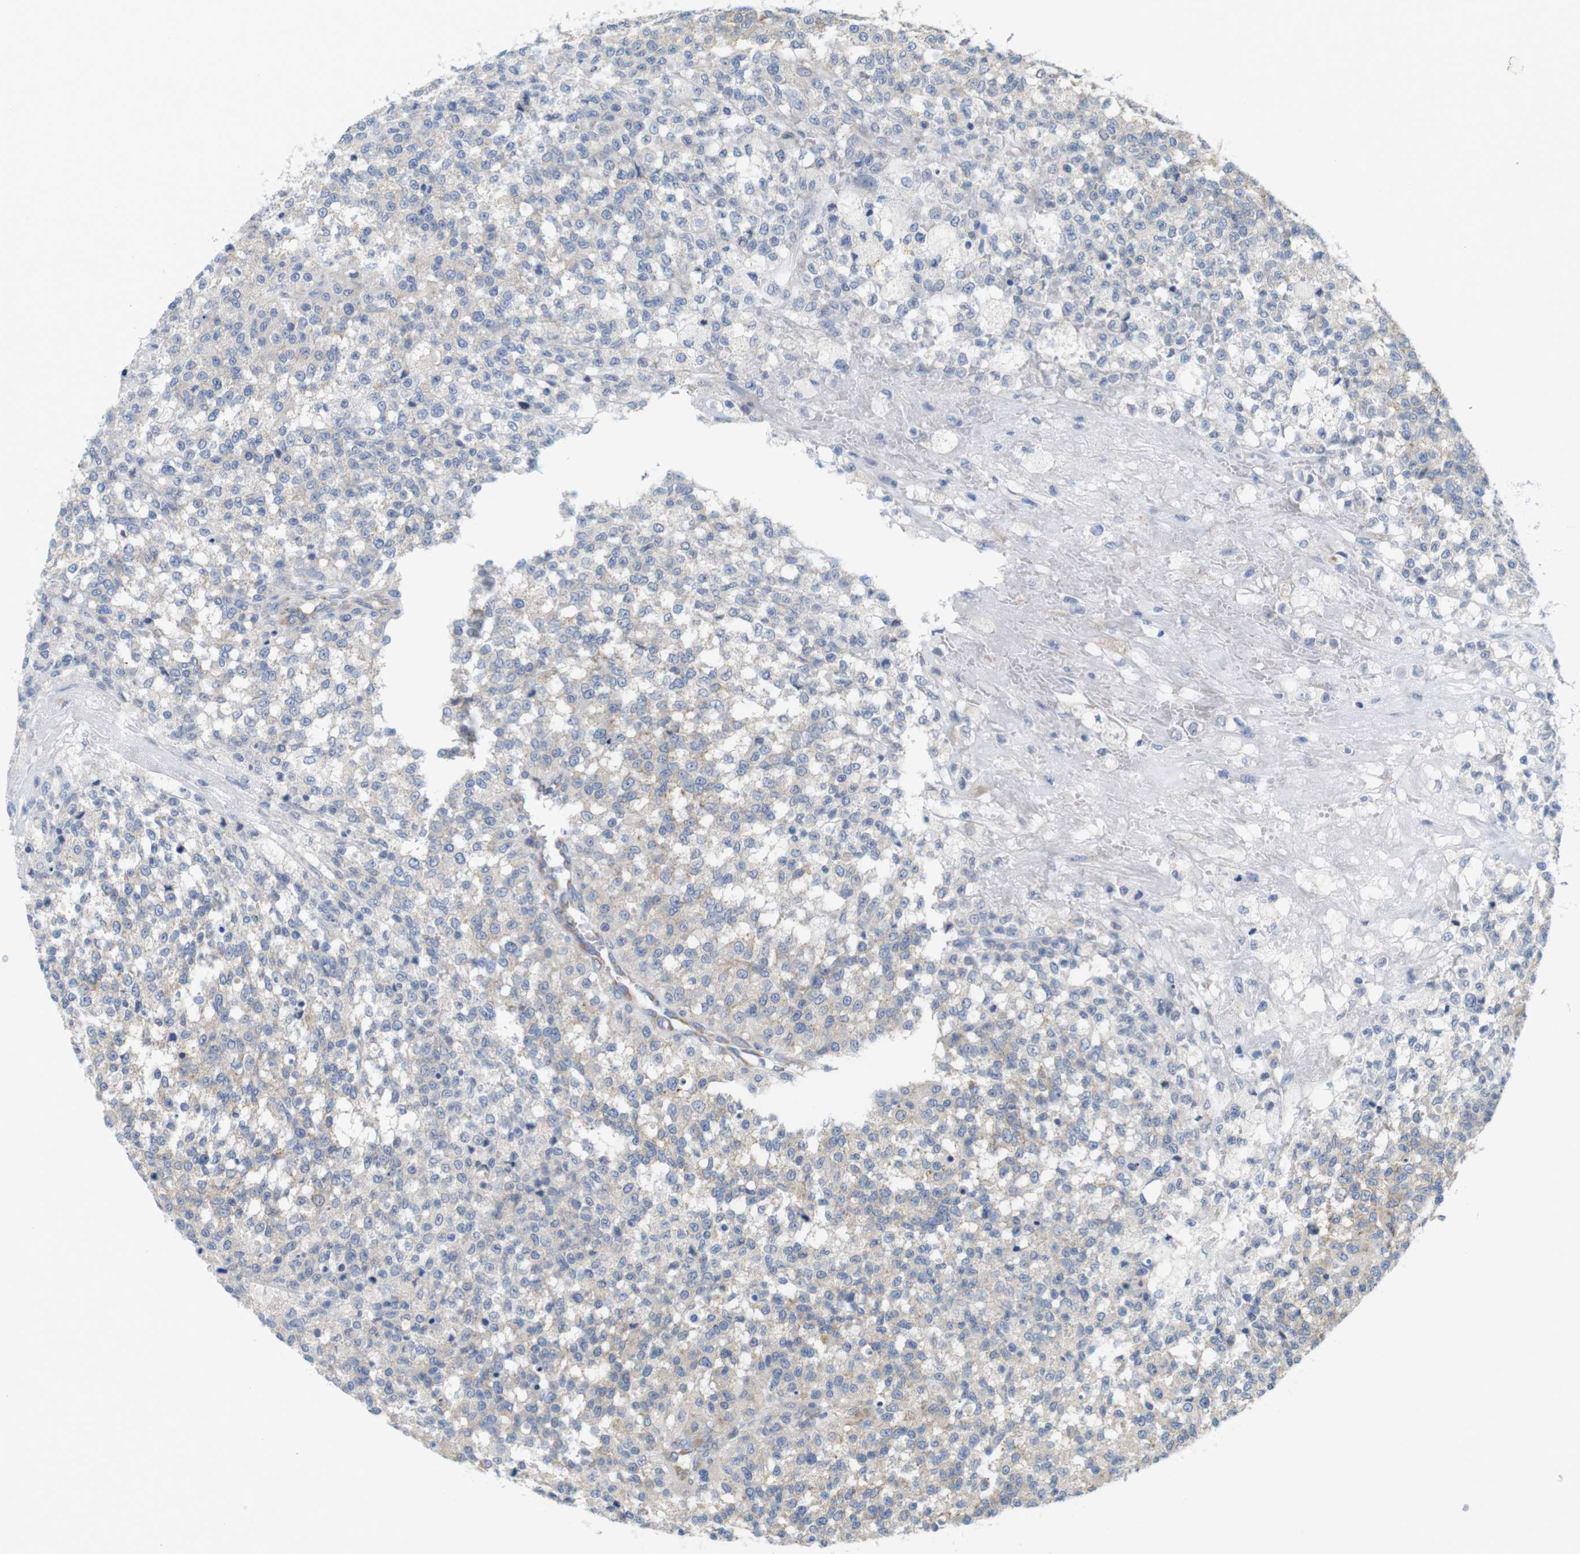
{"staining": {"intensity": "negative", "quantity": "none", "location": "none"}, "tissue": "testis cancer", "cell_type": "Tumor cells", "image_type": "cancer", "snomed": [{"axis": "morphology", "description": "Seminoma, NOS"}, {"axis": "topography", "description": "Testis"}], "caption": "An image of testis seminoma stained for a protein shows no brown staining in tumor cells.", "gene": "PCNX2", "patient": {"sex": "male", "age": 59}}